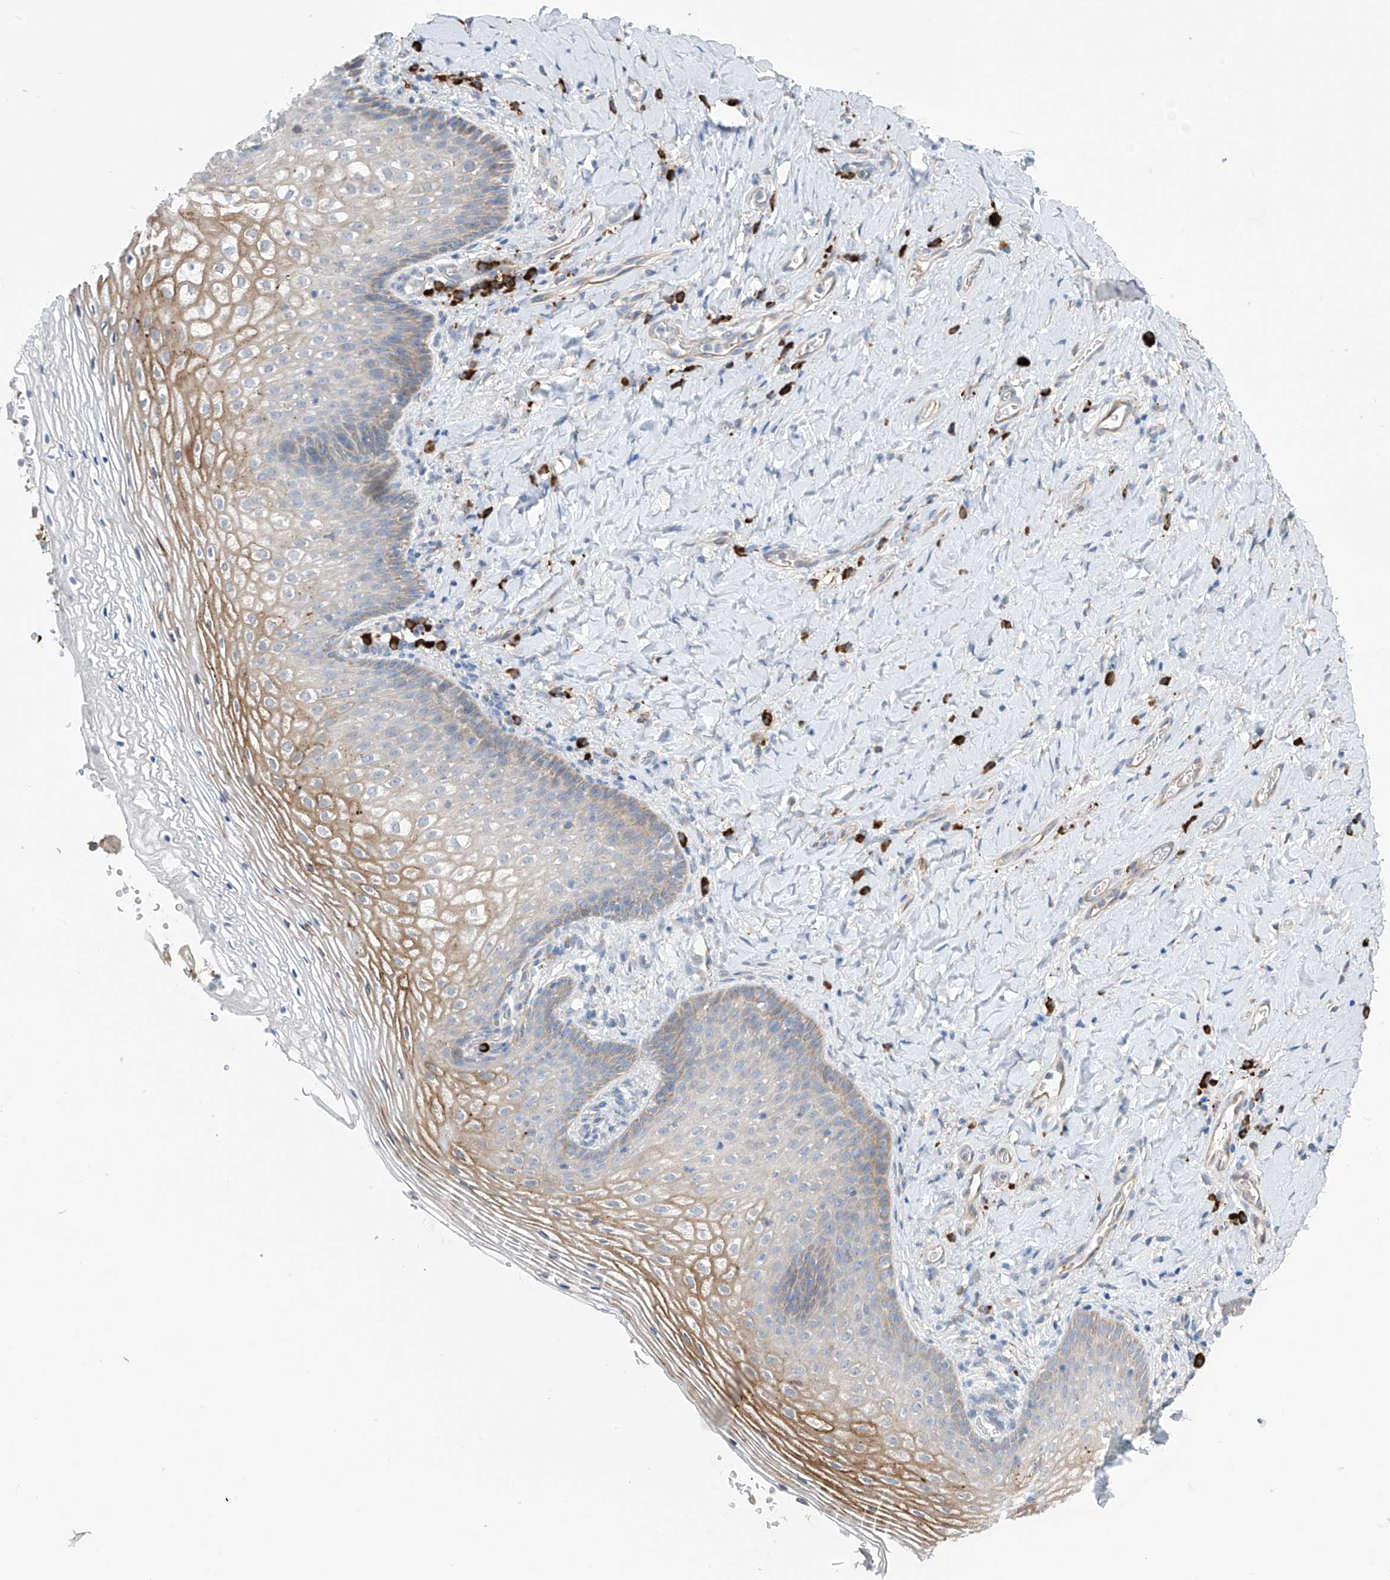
{"staining": {"intensity": "moderate", "quantity": "<25%", "location": "cytoplasmic/membranous"}, "tissue": "vagina", "cell_type": "Squamous epithelial cells", "image_type": "normal", "snomed": [{"axis": "morphology", "description": "Normal tissue, NOS"}, {"axis": "topography", "description": "Vagina"}], "caption": "Immunohistochemical staining of unremarkable vagina shows <25% levels of moderate cytoplasmic/membranous protein positivity in approximately <25% of squamous epithelial cells. The staining was performed using DAB (3,3'-diaminobenzidine), with brown indicating positive protein expression. Nuclei are stained blue with hematoxylin.", "gene": "REC8", "patient": {"sex": "female", "age": 60}}